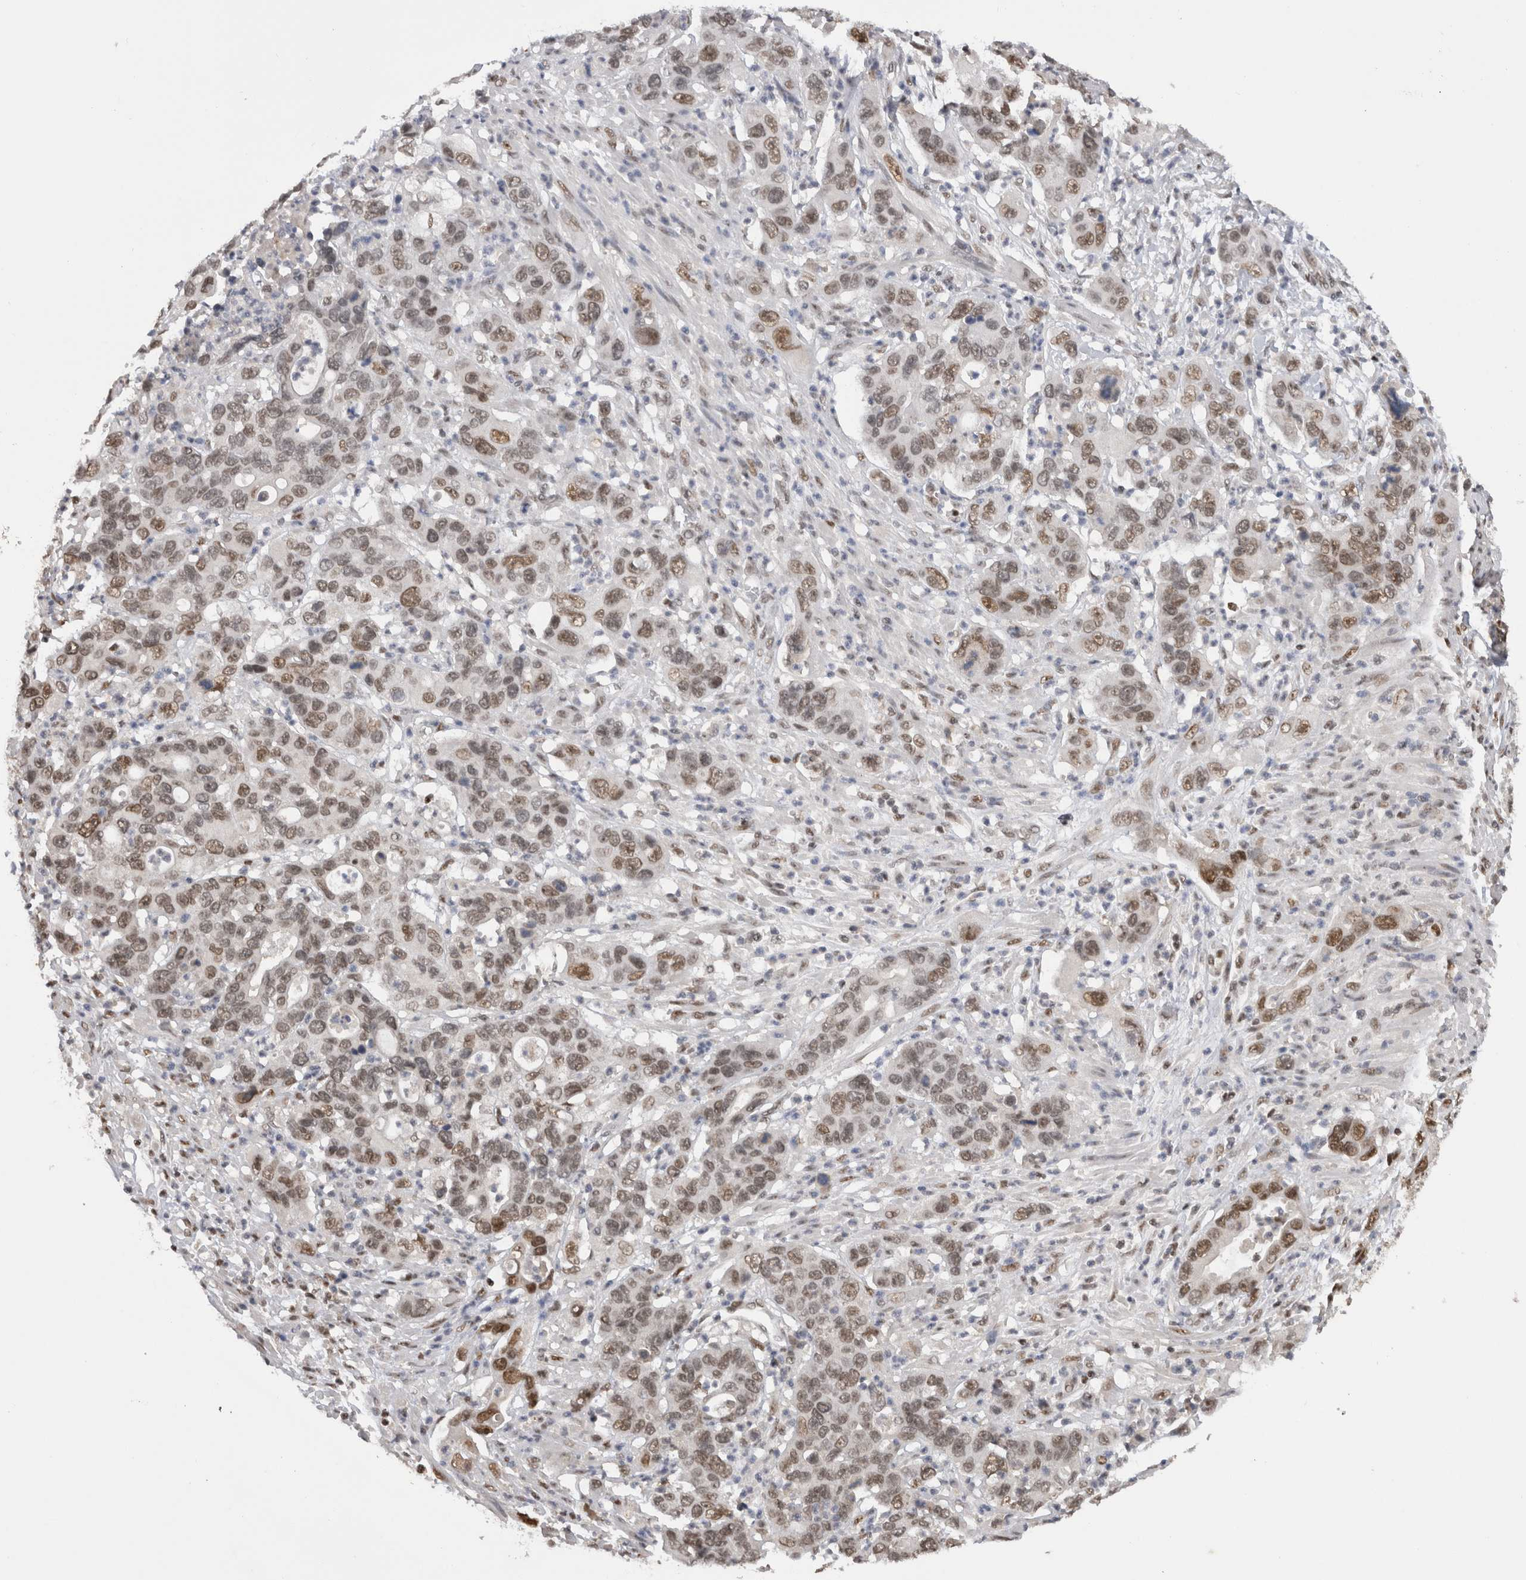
{"staining": {"intensity": "moderate", "quantity": "25%-75%", "location": "nuclear"}, "tissue": "pancreatic cancer", "cell_type": "Tumor cells", "image_type": "cancer", "snomed": [{"axis": "morphology", "description": "Adenocarcinoma, NOS"}, {"axis": "topography", "description": "Pancreas"}], "caption": "A photomicrograph showing moderate nuclear positivity in about 25%-75% of tumor cells in pancreatic cancer, as visualized by brown immunohistochemical staining.", "gene": "DAXX", "patient": {"sex": "female", "age": 71}}